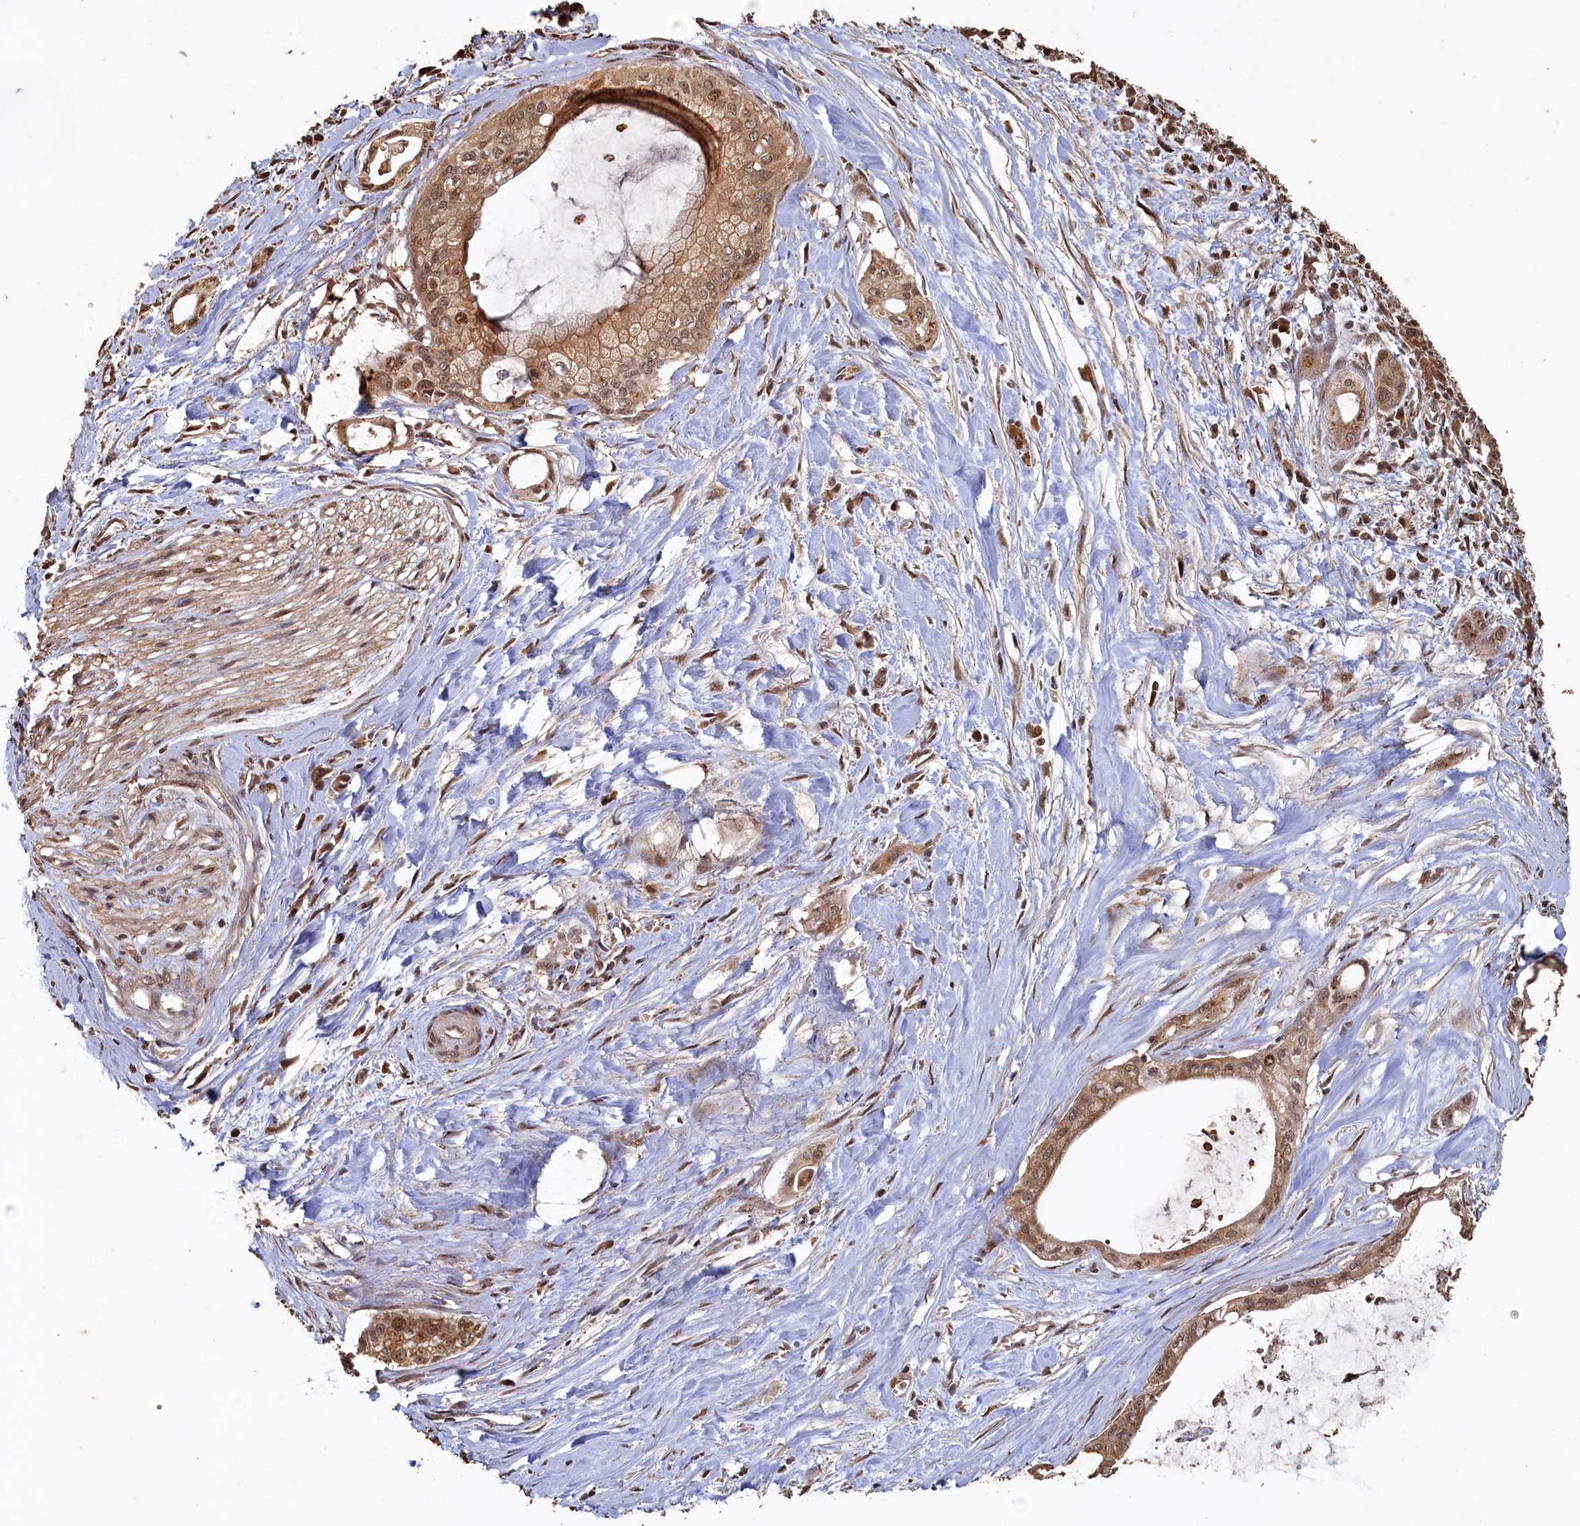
{"staining": {"intensity": "moderate", "quantity": ">75%", "location": "cytoplasmic/membranous,nuclear"}, "tissue": "pancreatic cancer", "cell_type": "Tumor cells", "image_type": "cancer", "snomed": [{"axis": "morphology", "description": "Adenocarcinoma, NOS"}, {"axis": "topography", "description": "Pancreas"}], "caption": "There is medium levels of moderate cytoplasmic/membranous and nuclear staining in tumor cells of pancreatic cancer (adenocarcinoma), as demonstrated by immunohistochemical staining (brown color).", "gene": "PIGN", "patient": {"sex": "male", "age": 72}}